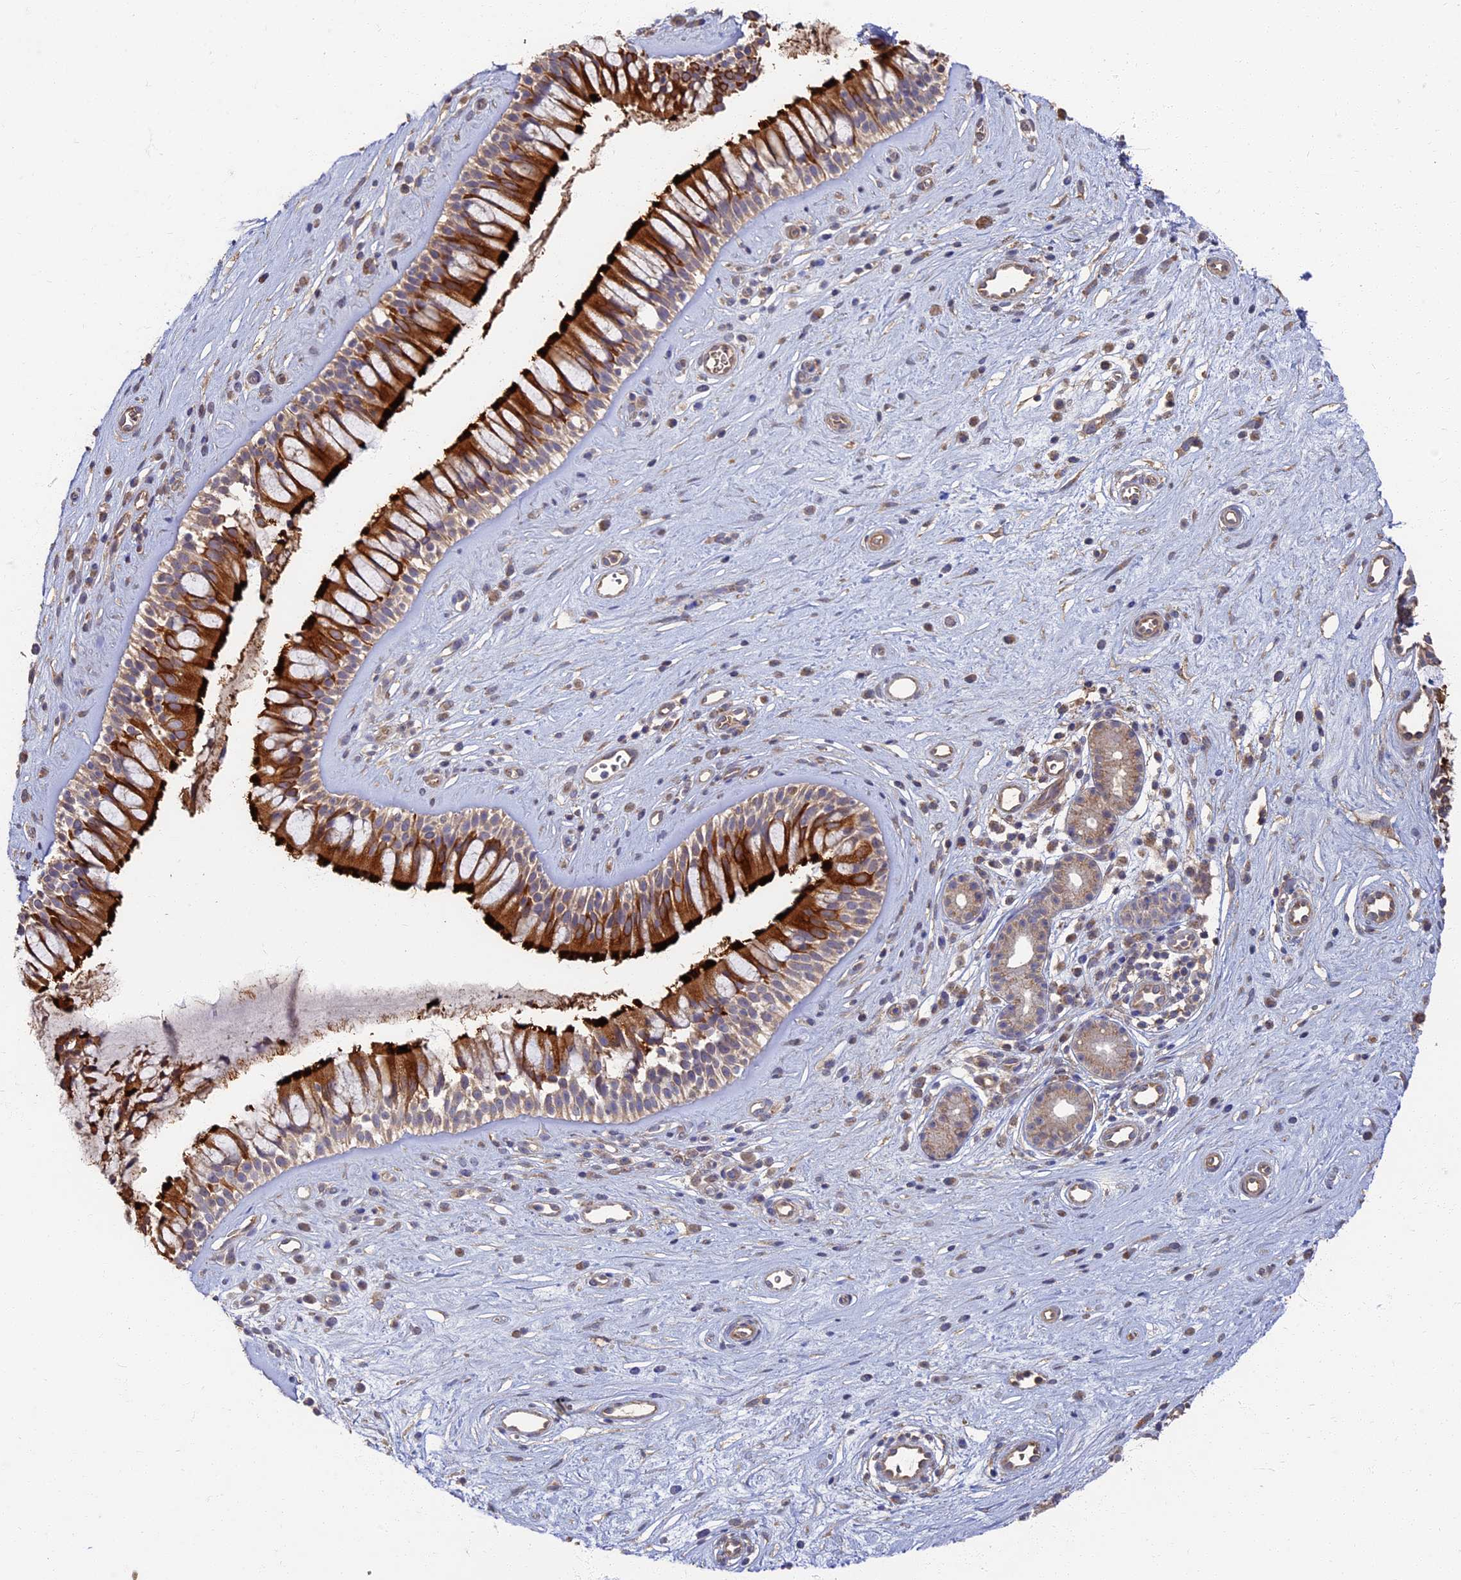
{"staining": {"intensity": "strong", "quantity": ">75%", "location": "cytoplasmic/membranous"}, "tissue": "nasopharynx", "cell_type": "Respiratory epithelial cells", "image_type": "normal", "snomed": [{"axis": "morphology", "description": "Normal tissue, NOS"}, {"axis": "topography", "description": "Nasopharynx"}], "caption": "Immunohistochemistry (IHC) (DAB (3,3'-diaminobenzidine)) staining of benign nasopharynx reveals strong cytoplasmic/membranous protein expression in about >75% of respiratory epithelial cells. (DAB (3,3'-diaminobenzidine) = brown stain, brightfield microscopy at high magnification).", "gene": "RSPH3", "patient": {"sex": "male", "age": 32}}